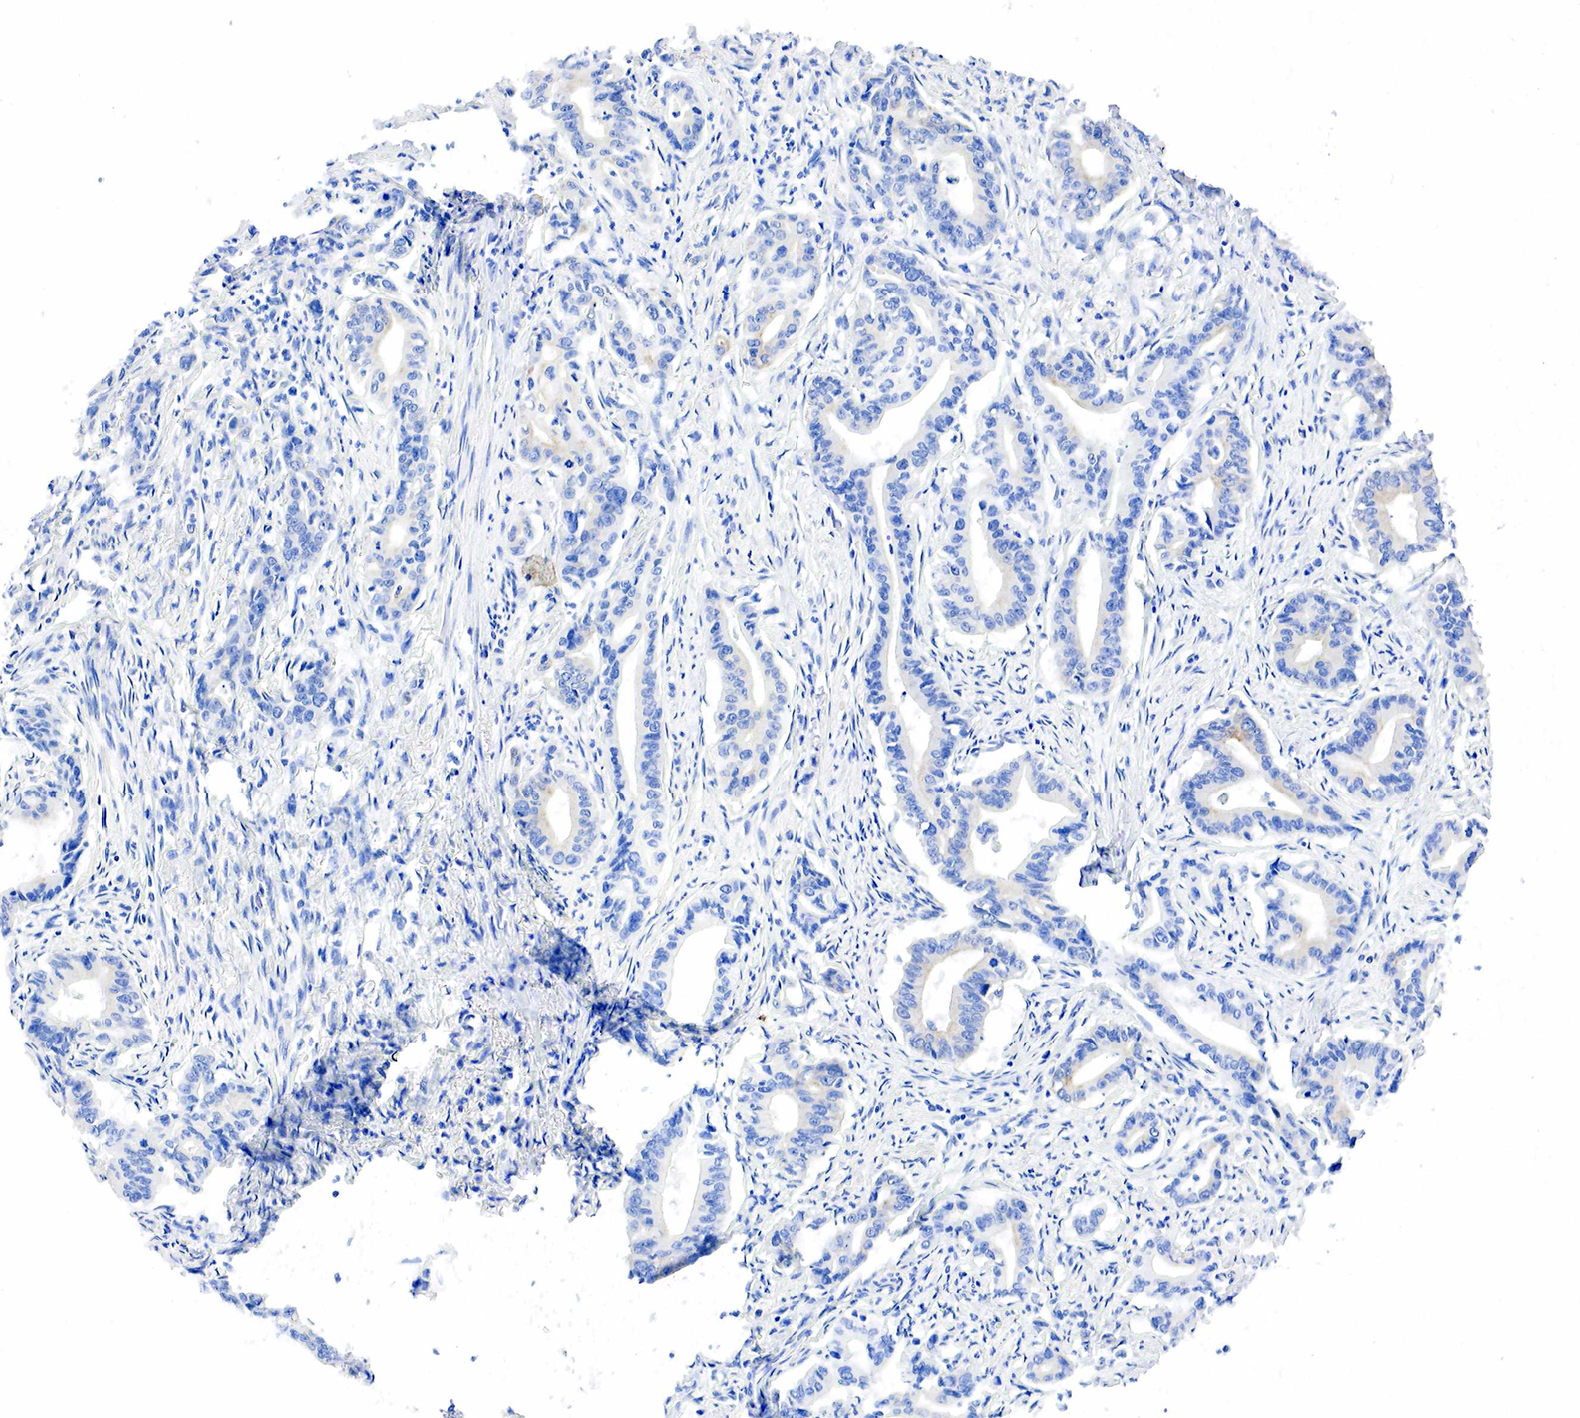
{"staining": {"intensity": "negative", "quantity": "none", "location": "none"}, "tissue": "stomach cancer", "cell_type": "Tumor cells", "image_type": "cancer", "snomed": [{"axis": "morphology", "description": "Adenocarcinoma, NOS"}, {"axis": "topography", "description": "Stomach"}], "caption": "Stomach adenocarcinoma was stained to show a protein in brown. There is no significant expression in tumor cells.", "gene": "PGR", "patient": {"sex": "female", "age": 76}}